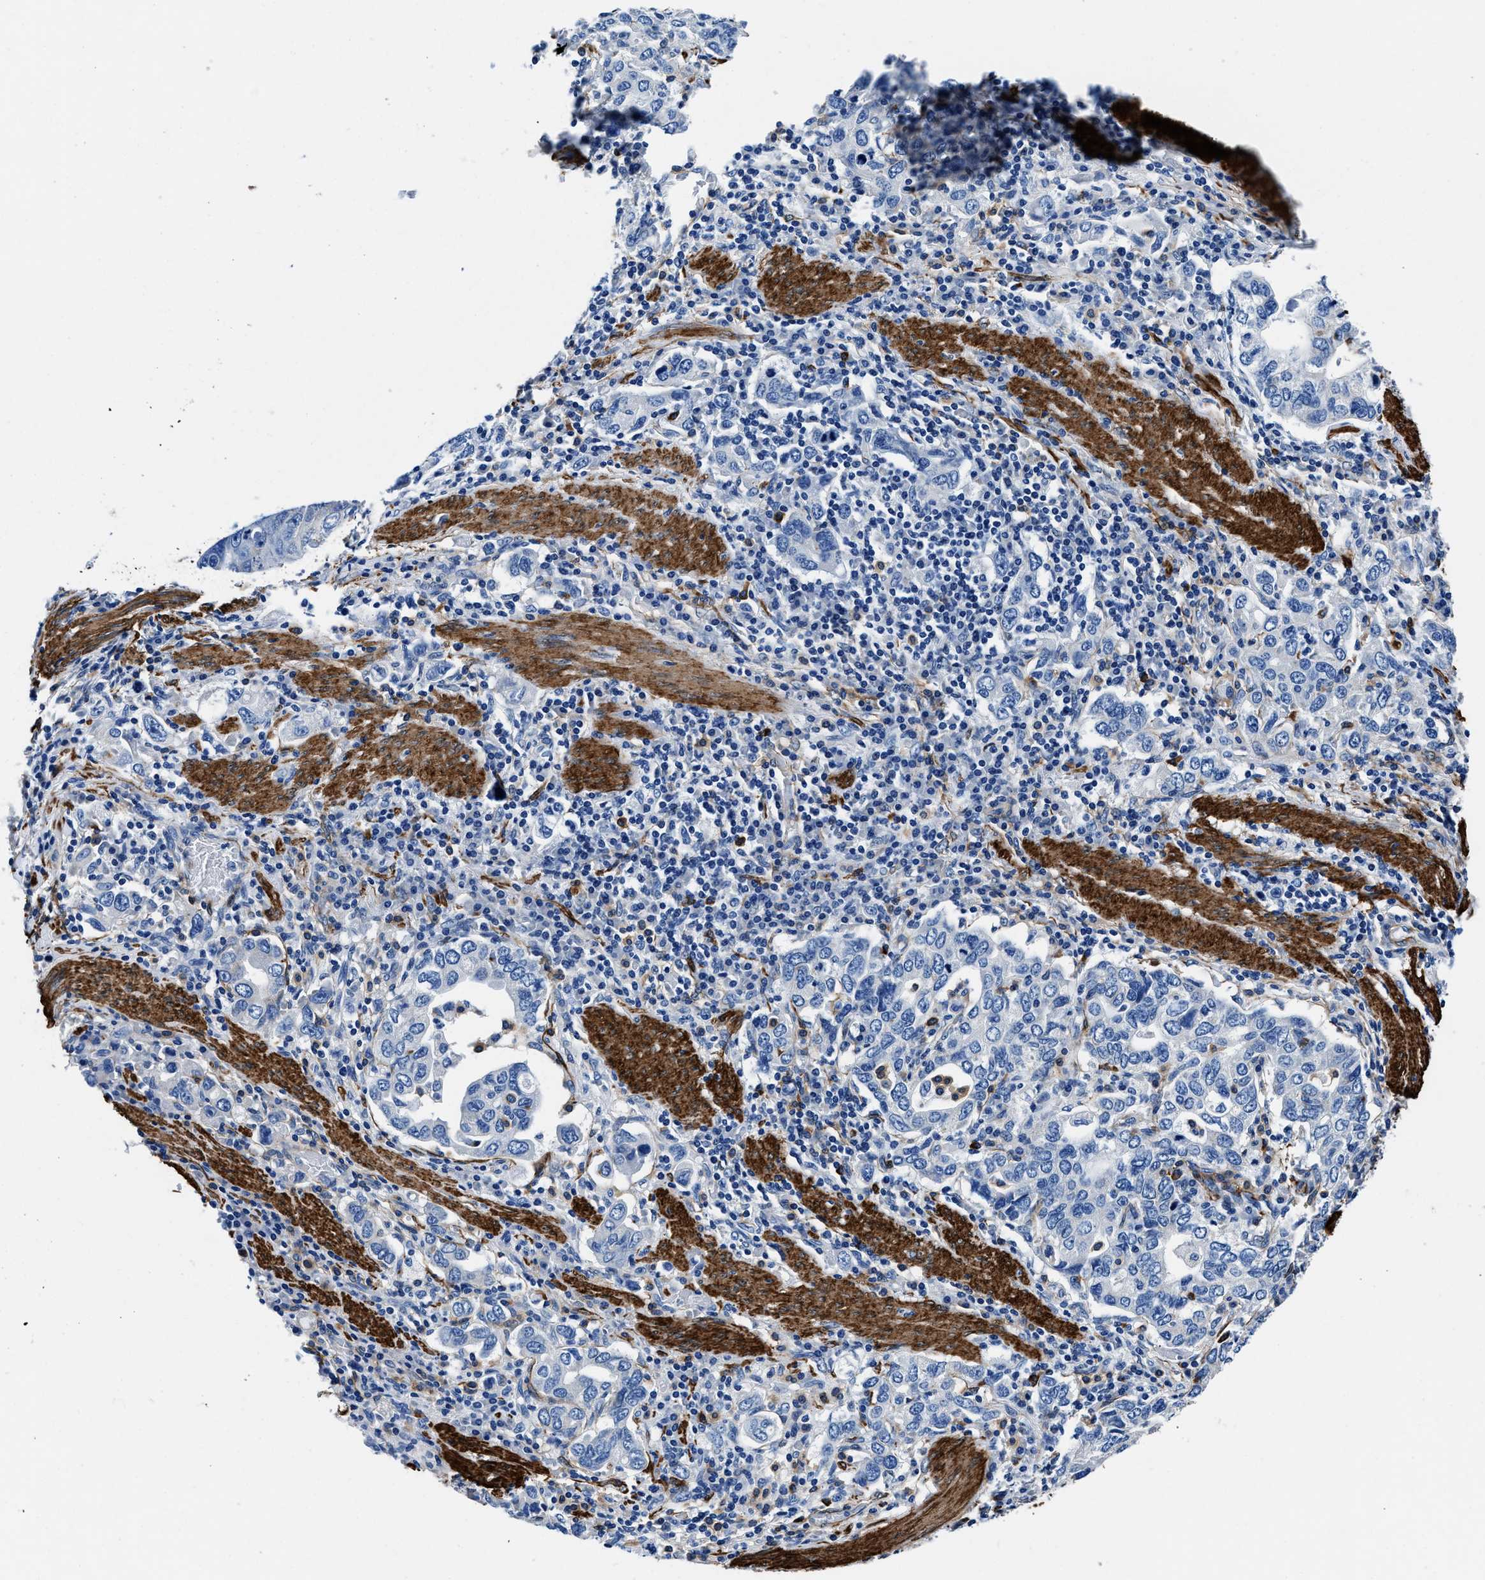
{"staining": {"intensity": "negative", "quantity": "none", "location": "none"}, "tissue": "stomach cancer", "cell_type": "Tumor cells", "image_type": "cancer", "snomed": [{"axis": "morphology", "description": "Adenocarcinoma, NOS"}, {"axis": "topography", "description": "Stomach, upper"}], "caption": "IHC photomicrograph of neoplastic tissue: stomach adenocarcinoma stained with DAB shows no significant protein expression in tumor cells.", "gene": "TEX261", "patient": {"sex": "male", "age": 62}}